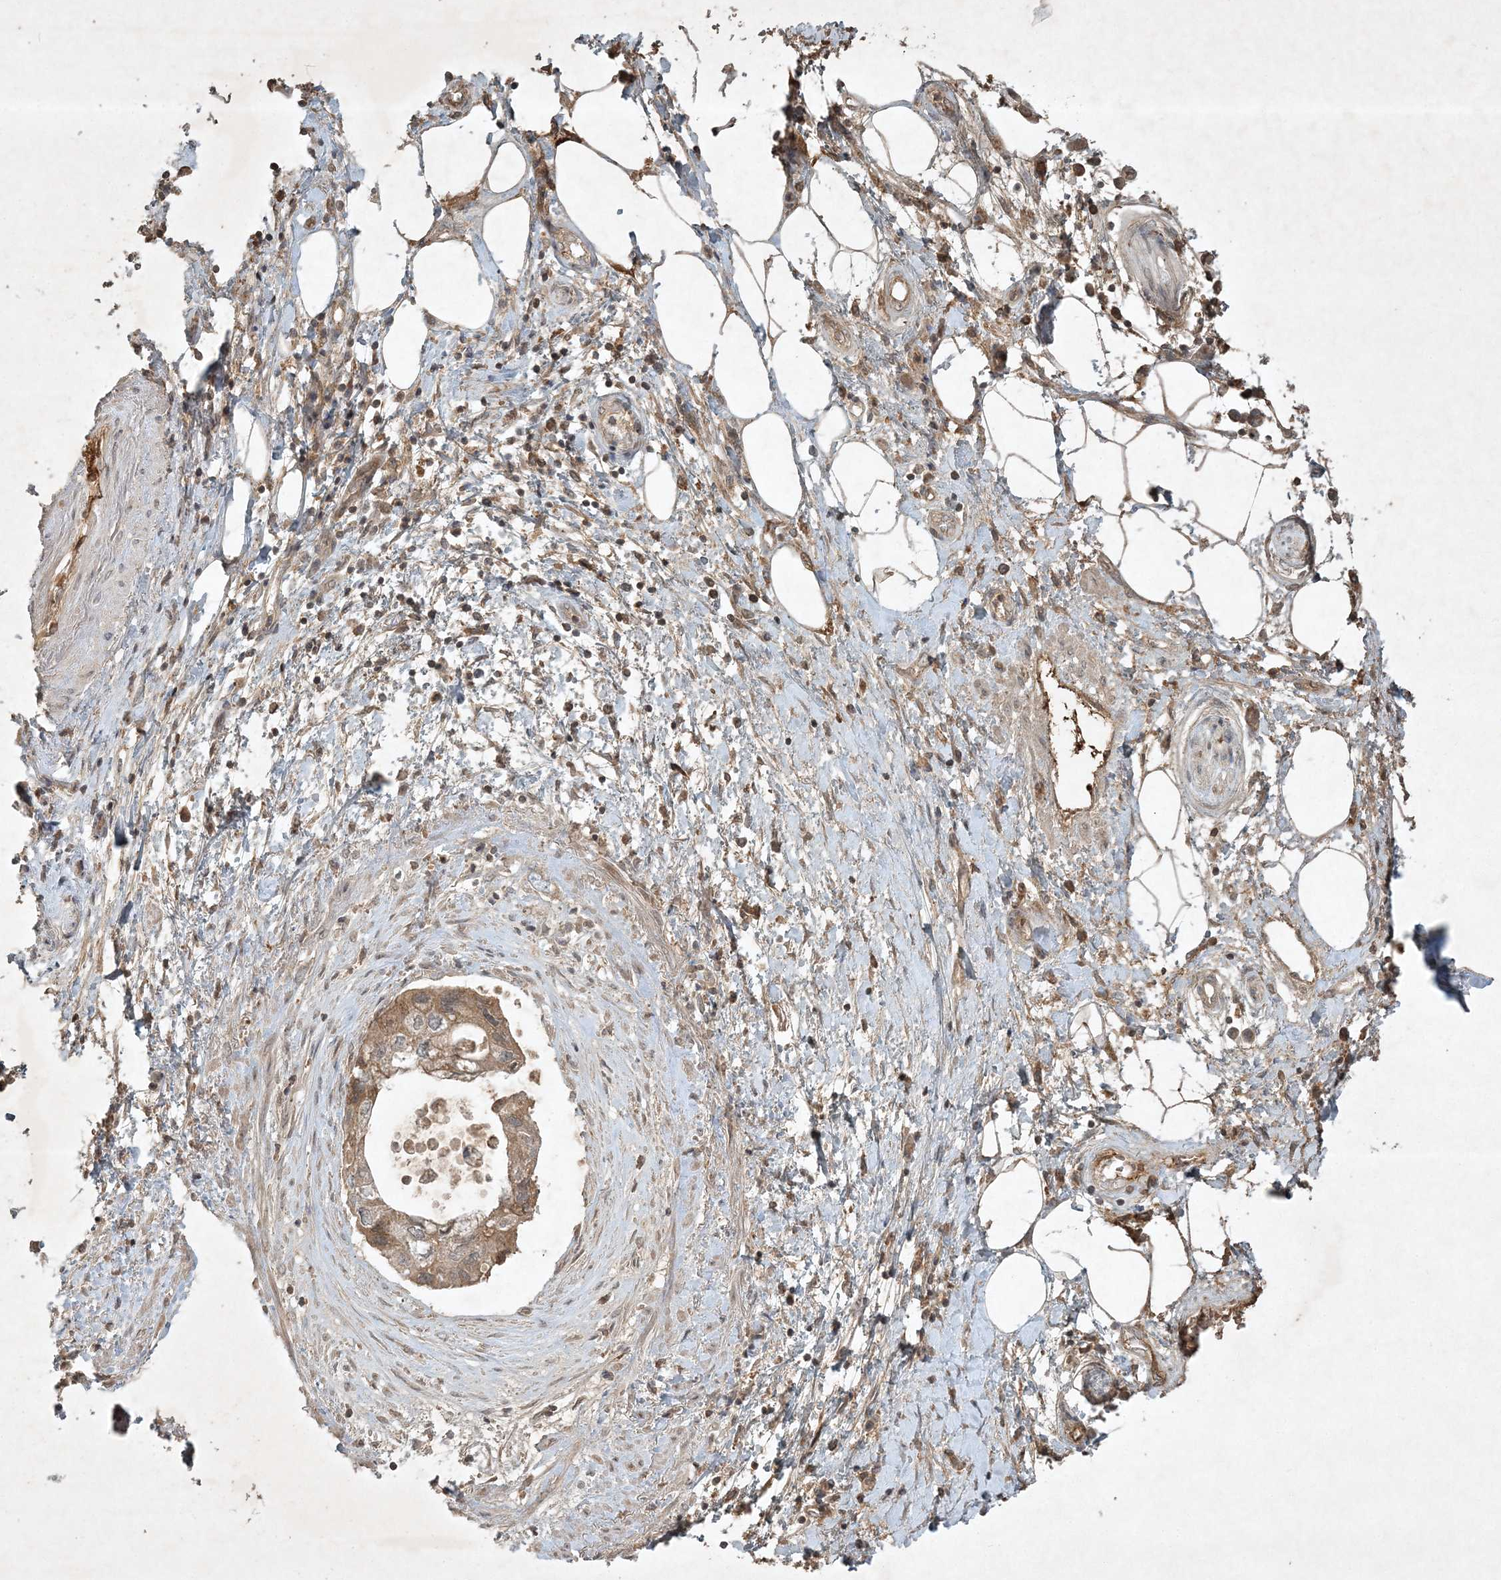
{"staining": {"intensity": "moderate", "quantity": ">75%", "location": "cytoplasmic/membranous"}, "tissue": "pancreatic cancer", "cell_type": "Tumor cells", "image_type": "cancer", "snomed": [{"axis": "morphology", "description": "Adenocarcinoma, NOS"}, {"axis": "topography", "description": "Pancreas"}], "caption": "DAB (3,3'-diaminobenzidine) immunohistochemical staining of adenocarcinoma (pancreatic) exhibits moderate cytoplasmic/membranous protein expression in about >75% of tumor cells.", "gene": "TNFAIP6", "patient": {"sex": "female", "age": 73}}